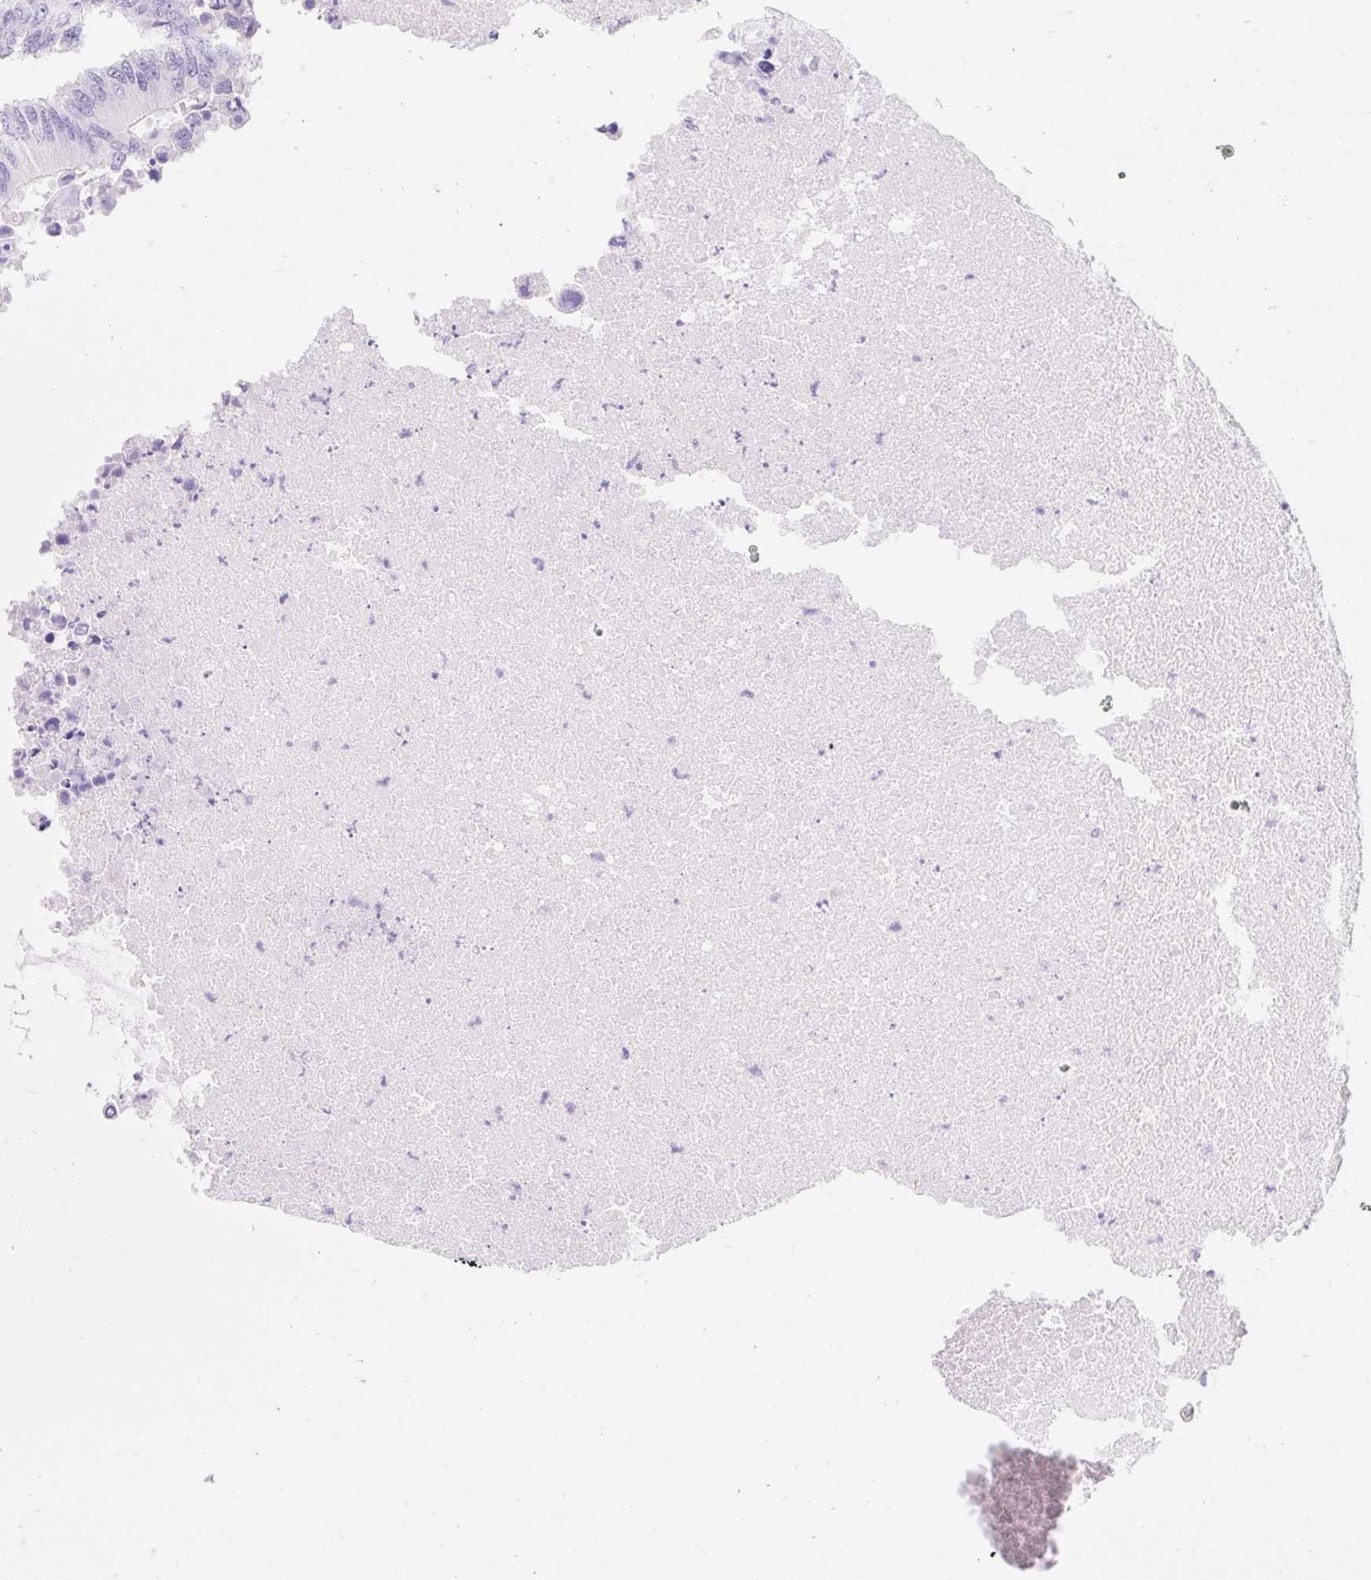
{"staining": {"intensity": "negative", "quantity": "none", "location": "none"}, "tissue": "colorectal cancer", "cell_type": "Tumor cells", "image_type": "cancer", "snomed": [{"axis": "morphology", "description": "Adenocarcinoma, NOS"}, {"axis": "topography", "description": "Colon"}], "caption": "High magnification brightfield microscopy of adenocarcinoma (colorectal) stained with DAB (3,3'-diaminobenzidine) (brown) and counterstained with hematoxylin (blue): tumor cells show no significant positivity.", "gene": "SLC28A1", "patient": {"sex": "male", "age": 71}}